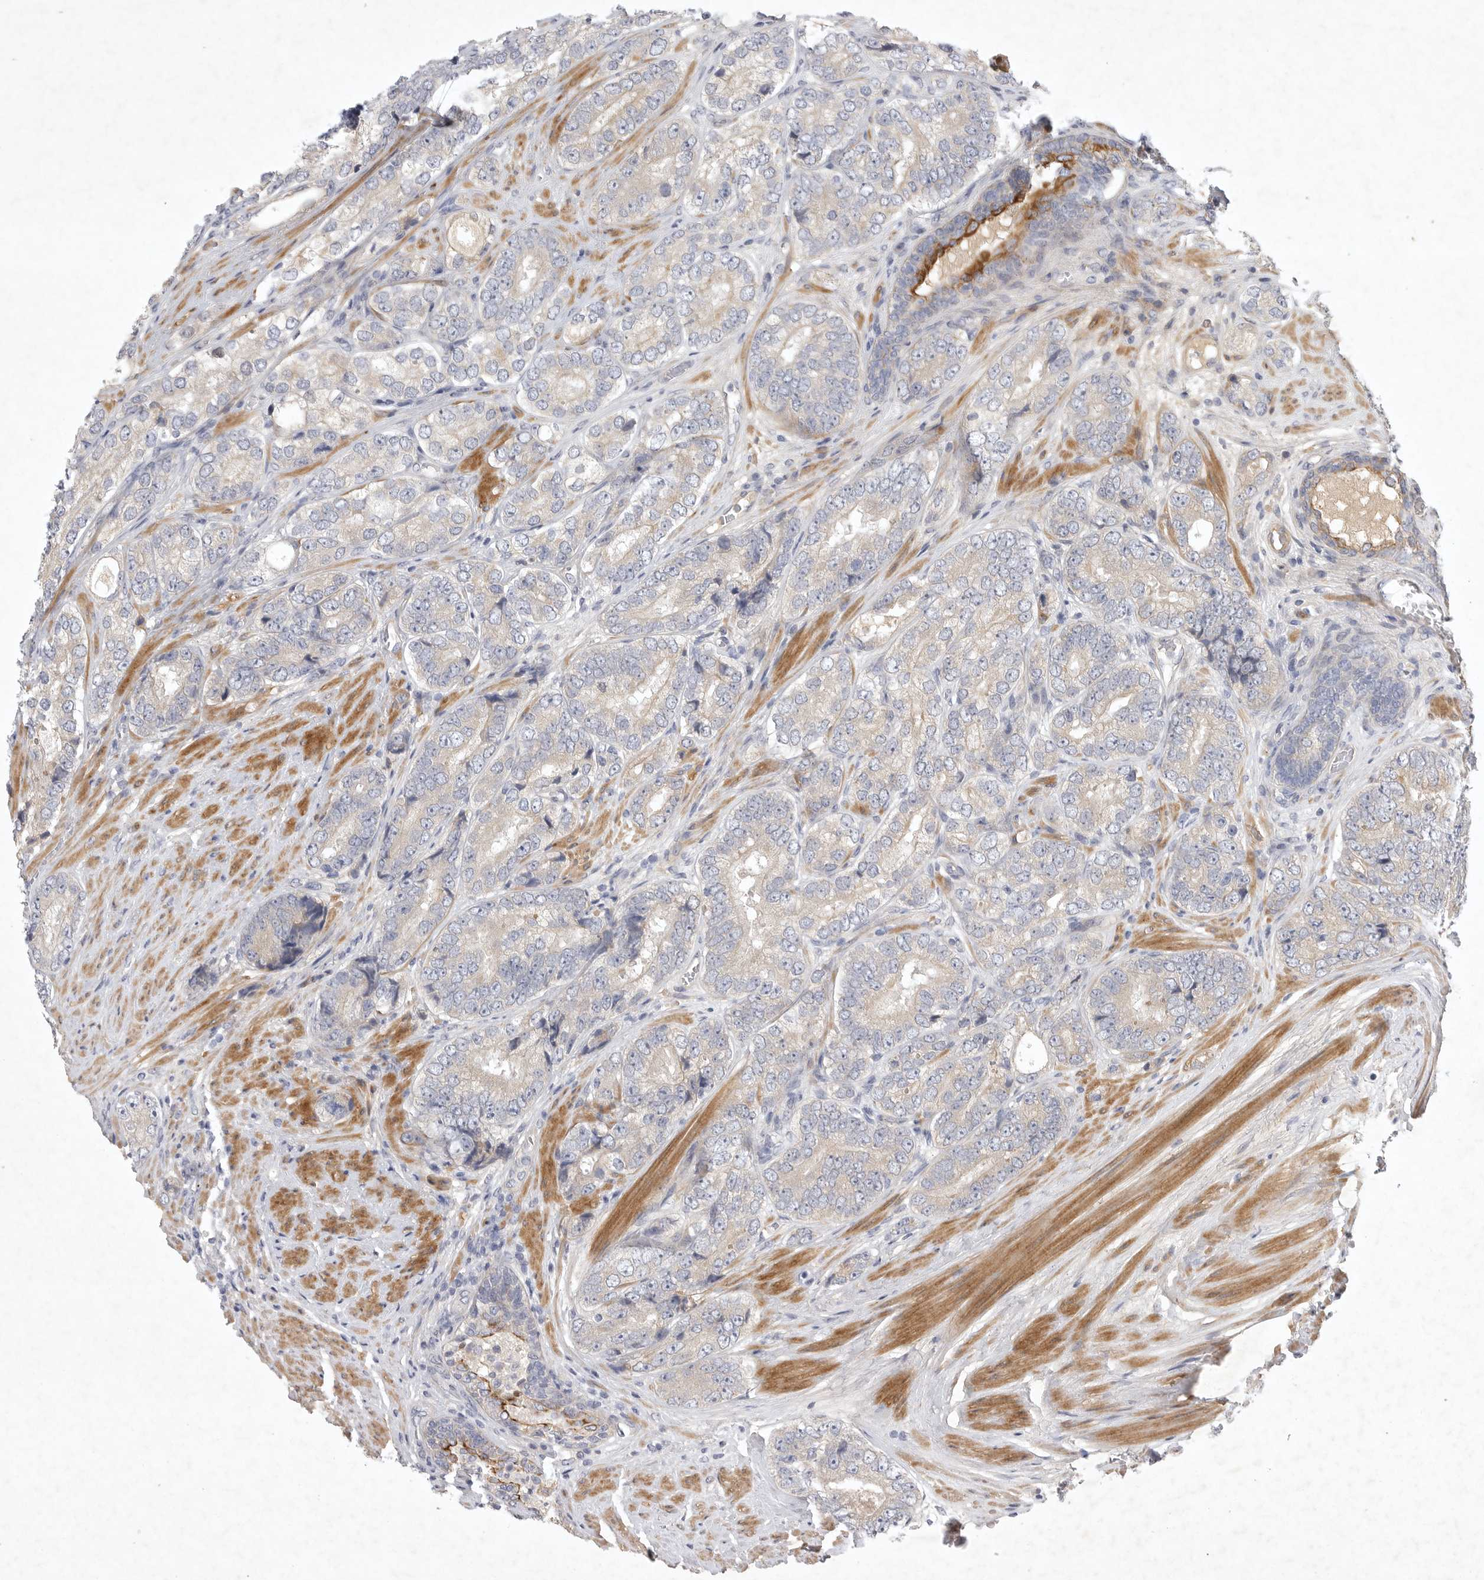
{"staining": {"intensity": "moderate", "quantity": "<25%", "location": "cytoplasmic/membranous"}, "tissue": "prostate cancer", "cell_type": "Tumor cells", "image_type": "cancer", "snomed": [{"axis": "morphology", "description": "Adenocarcinoma, High grade"}, {"axis": "topography", "description": "Prostate"}], "caption": "The photomicrograph demonstrates staining of prostate cancer, revealing moderate cytoplasmic/membranous protein expression (brown color) within tumor cells. The staining is performed using DAB (3,3'-diaminobenzidine) brown chromogen to label protein expression. The nuclei are counter-stained blue using hematoxylin.", "gene": "BZW2", "patient": {"sex": "male", "age": 56}}